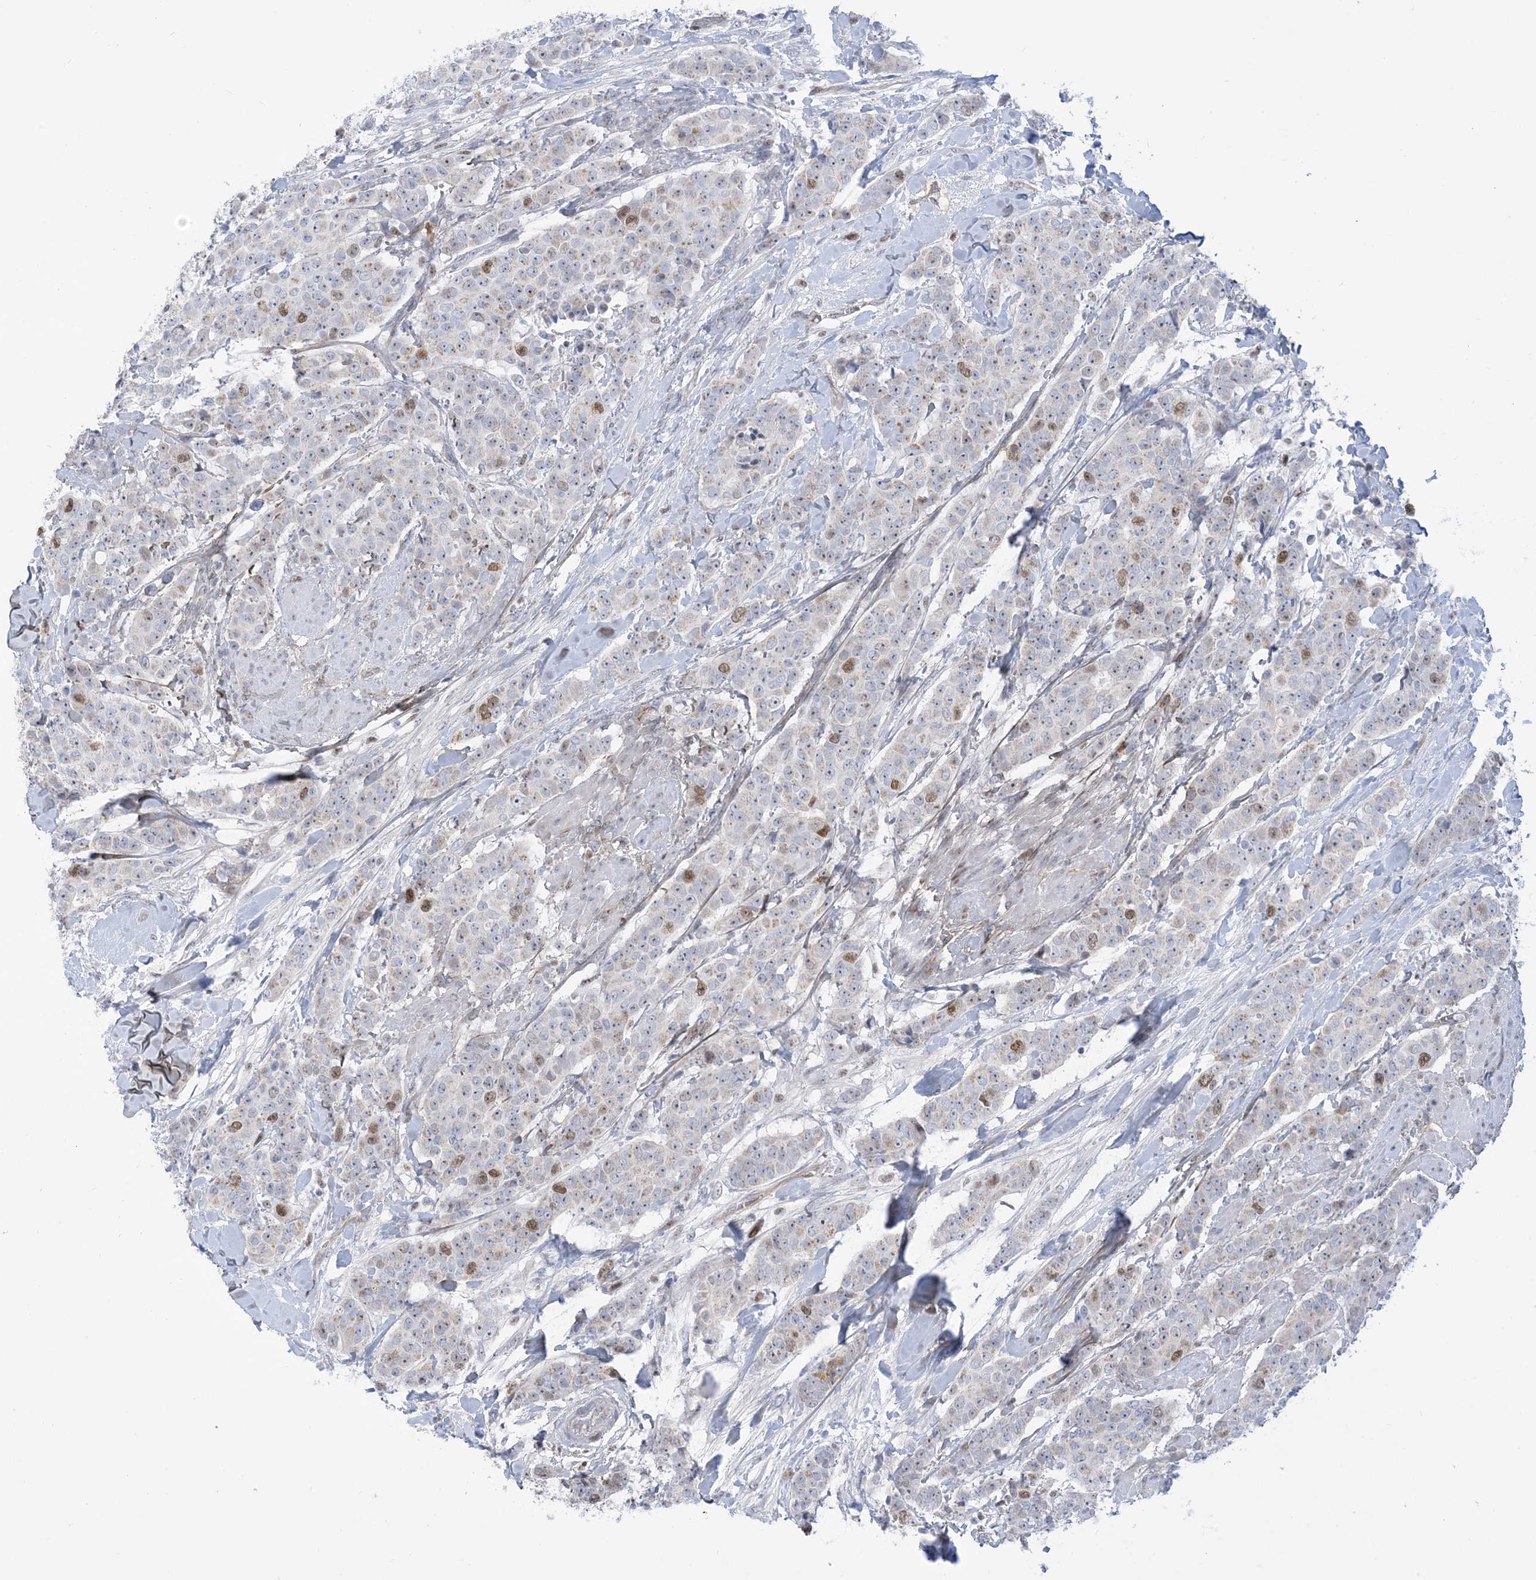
{"staining": {"intensity": "moderate", "quantity": "<25%", "location": "nuclear"}, "tissue": "breast cancer", "cell_type": "Tumor cells", "image_type": "cancer", "snomed": [{"axis": "morphology", "description": "Duct carcinoma"}, {"axis": "topography", "description": "Breast"}], "caption": "Protein analysis of invasive ductal carcinoma (breast) tissue exhibits moderate nuclear positivity in approximately <25% of tumor cells. The staining is performed using DAB brown chromogen to label protein expression. The nuclei are counter-stained blue using hematoxylin.", "gene": "MARS2", "patient": {"sex": "female", "age": 40}}